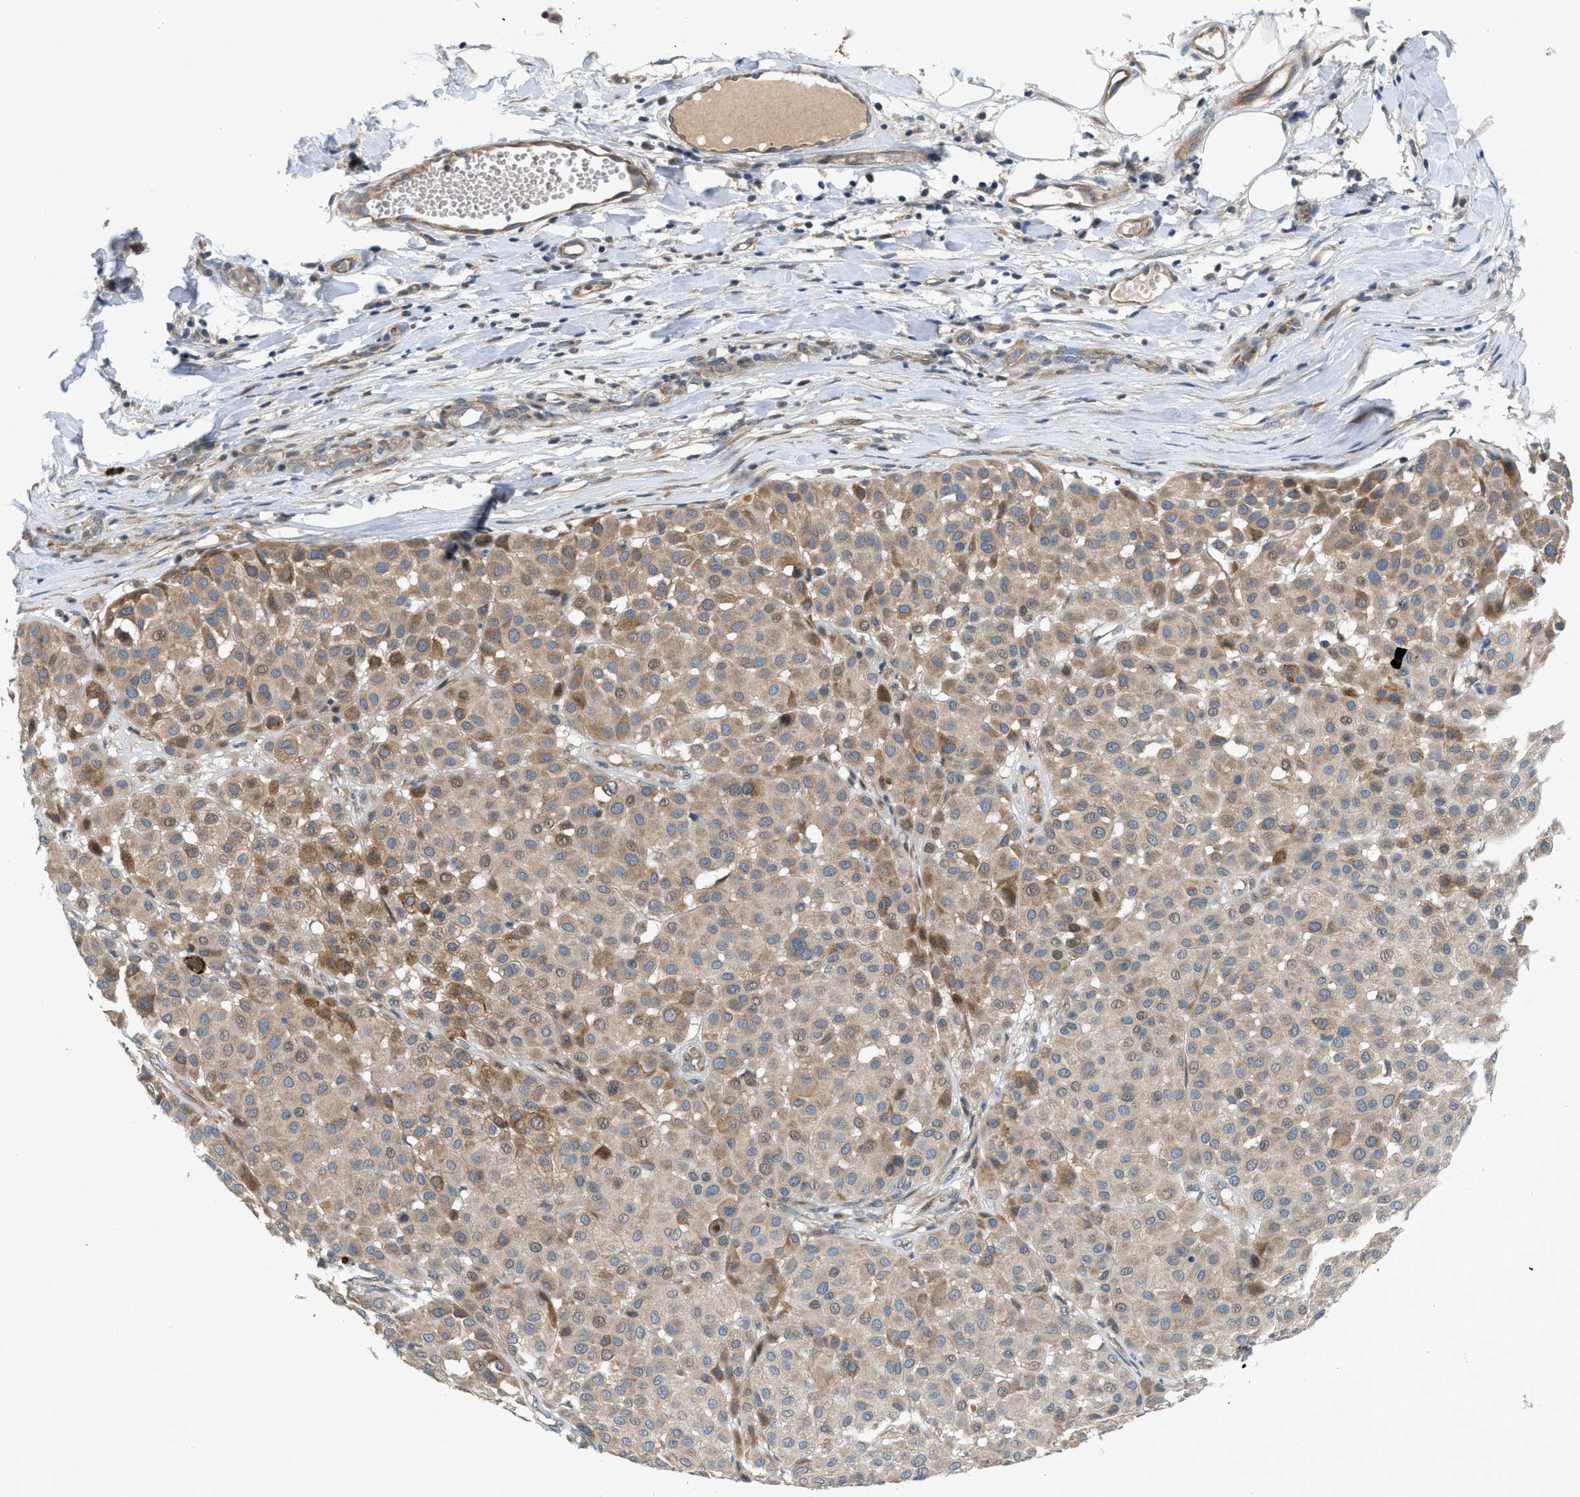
{"staining": {"intensity": "moderate", "quantity": ">75%", "location": "cytoplasmic/membranous"}, "tissue": "melanoma", "cell_type": "Tumor cells", "image_type": "cancer", "snomed": [{"axis": "morphology", "description": "Malignant melanoma, Metastatic site"}, {"axis": "topography", "description": "Soft tissue"}], "caption": "Immunohistochemical staining of human malignant melanoma (metastatic site) exhibits moderate cytoplasmic/membranous protein staining in approximately >75% of tumor cells. (Stains: DAB in brown, nuclei in blue, Microscopy: brightfield microscopy at high magnification).", "gene": "CYB5D1", "patient": {"sex": "male", "age": 41}}